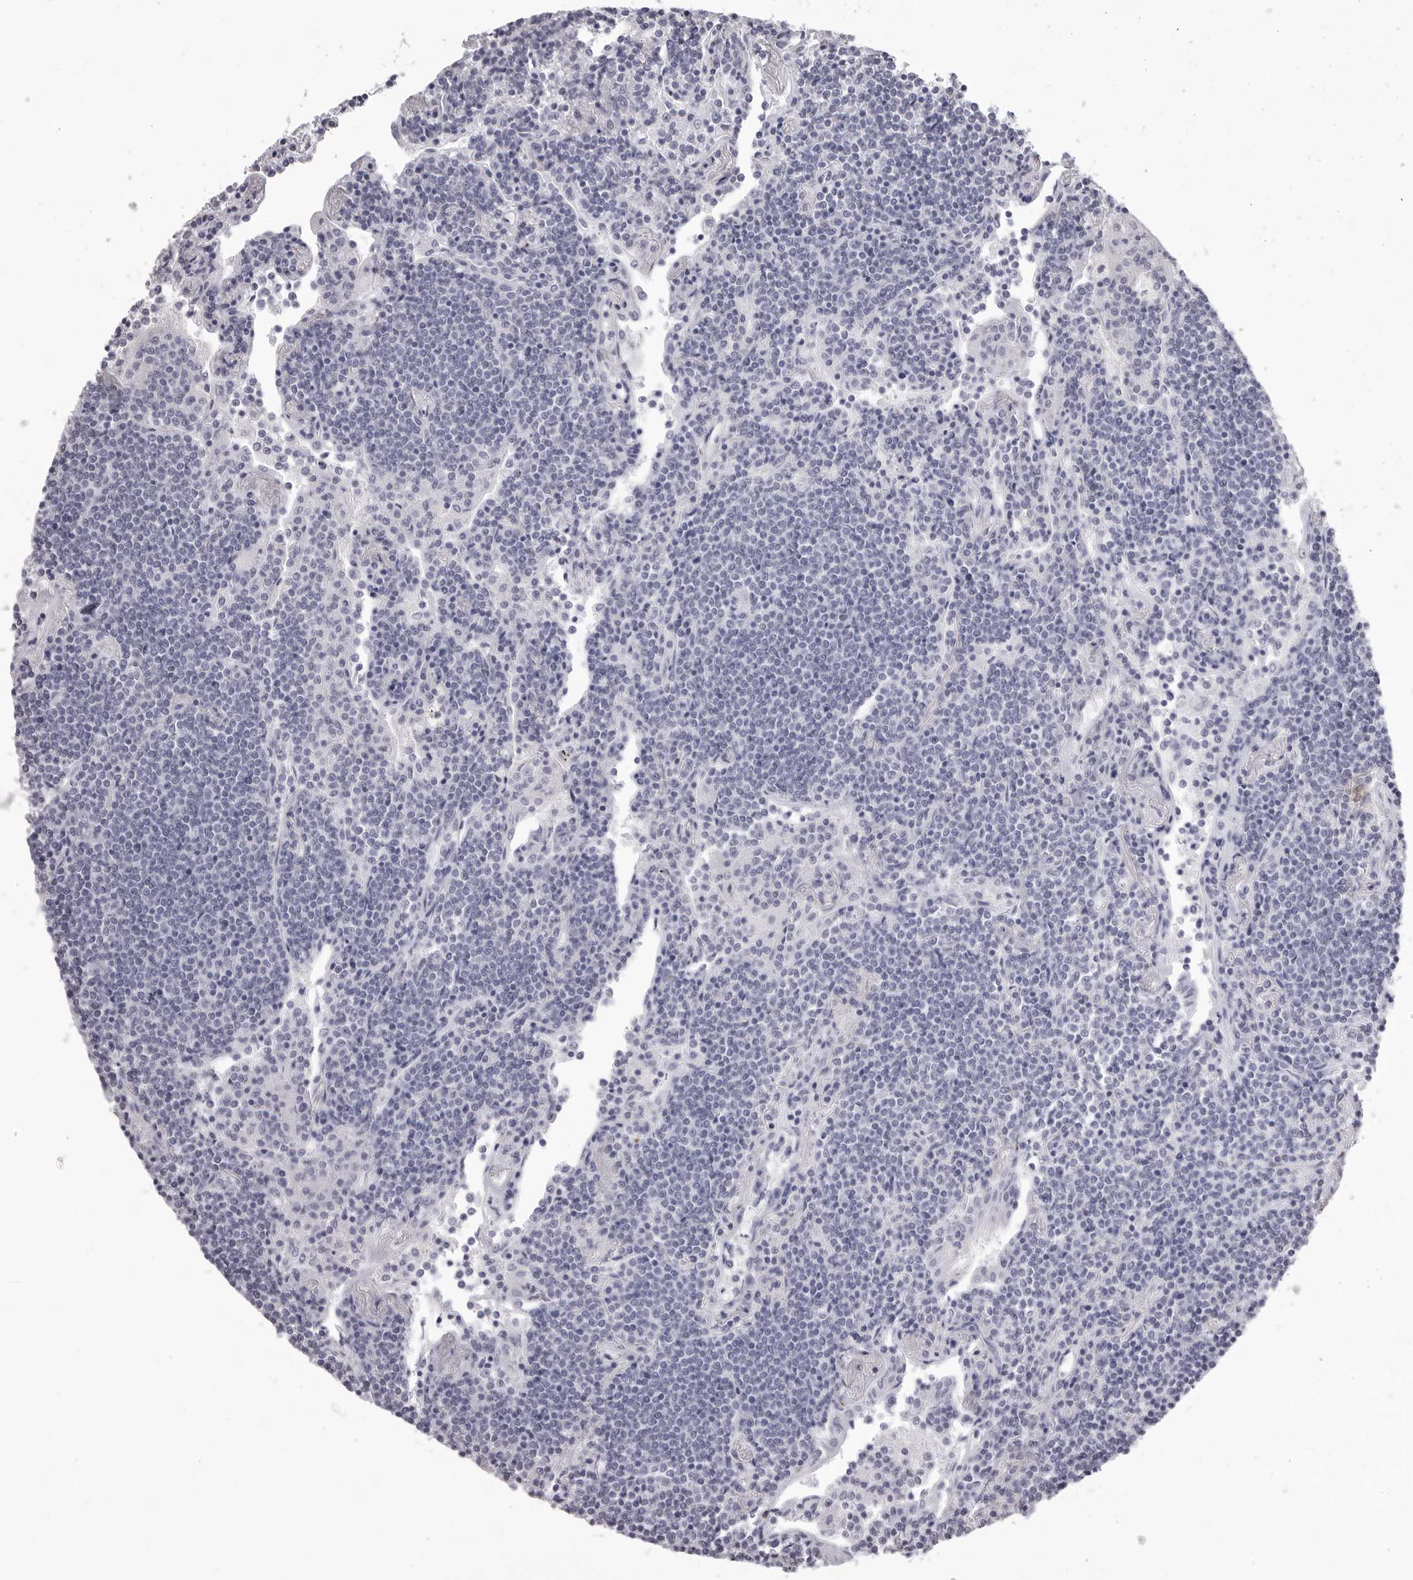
{"staining": {"intensity": "negative", "quantity": "none", "location": "none"}, "tissue": "lymphoma", "cell_type": "Tumor cells", "image_type": "cancer", "snomed": [{"axis": "morphology", "description": "Malignant lymphoma, non-Hodgkin's type, Low grade"}, {"axis": "topography", "description": "Lung"}], "caption": "This is an IHC micrograph of malignant lymphoma, non-Hodgkin's type (low-grade). There is no expression in tumor cells.", "gene": "CST1", "patient": {"sex": "female", "age": 71}}